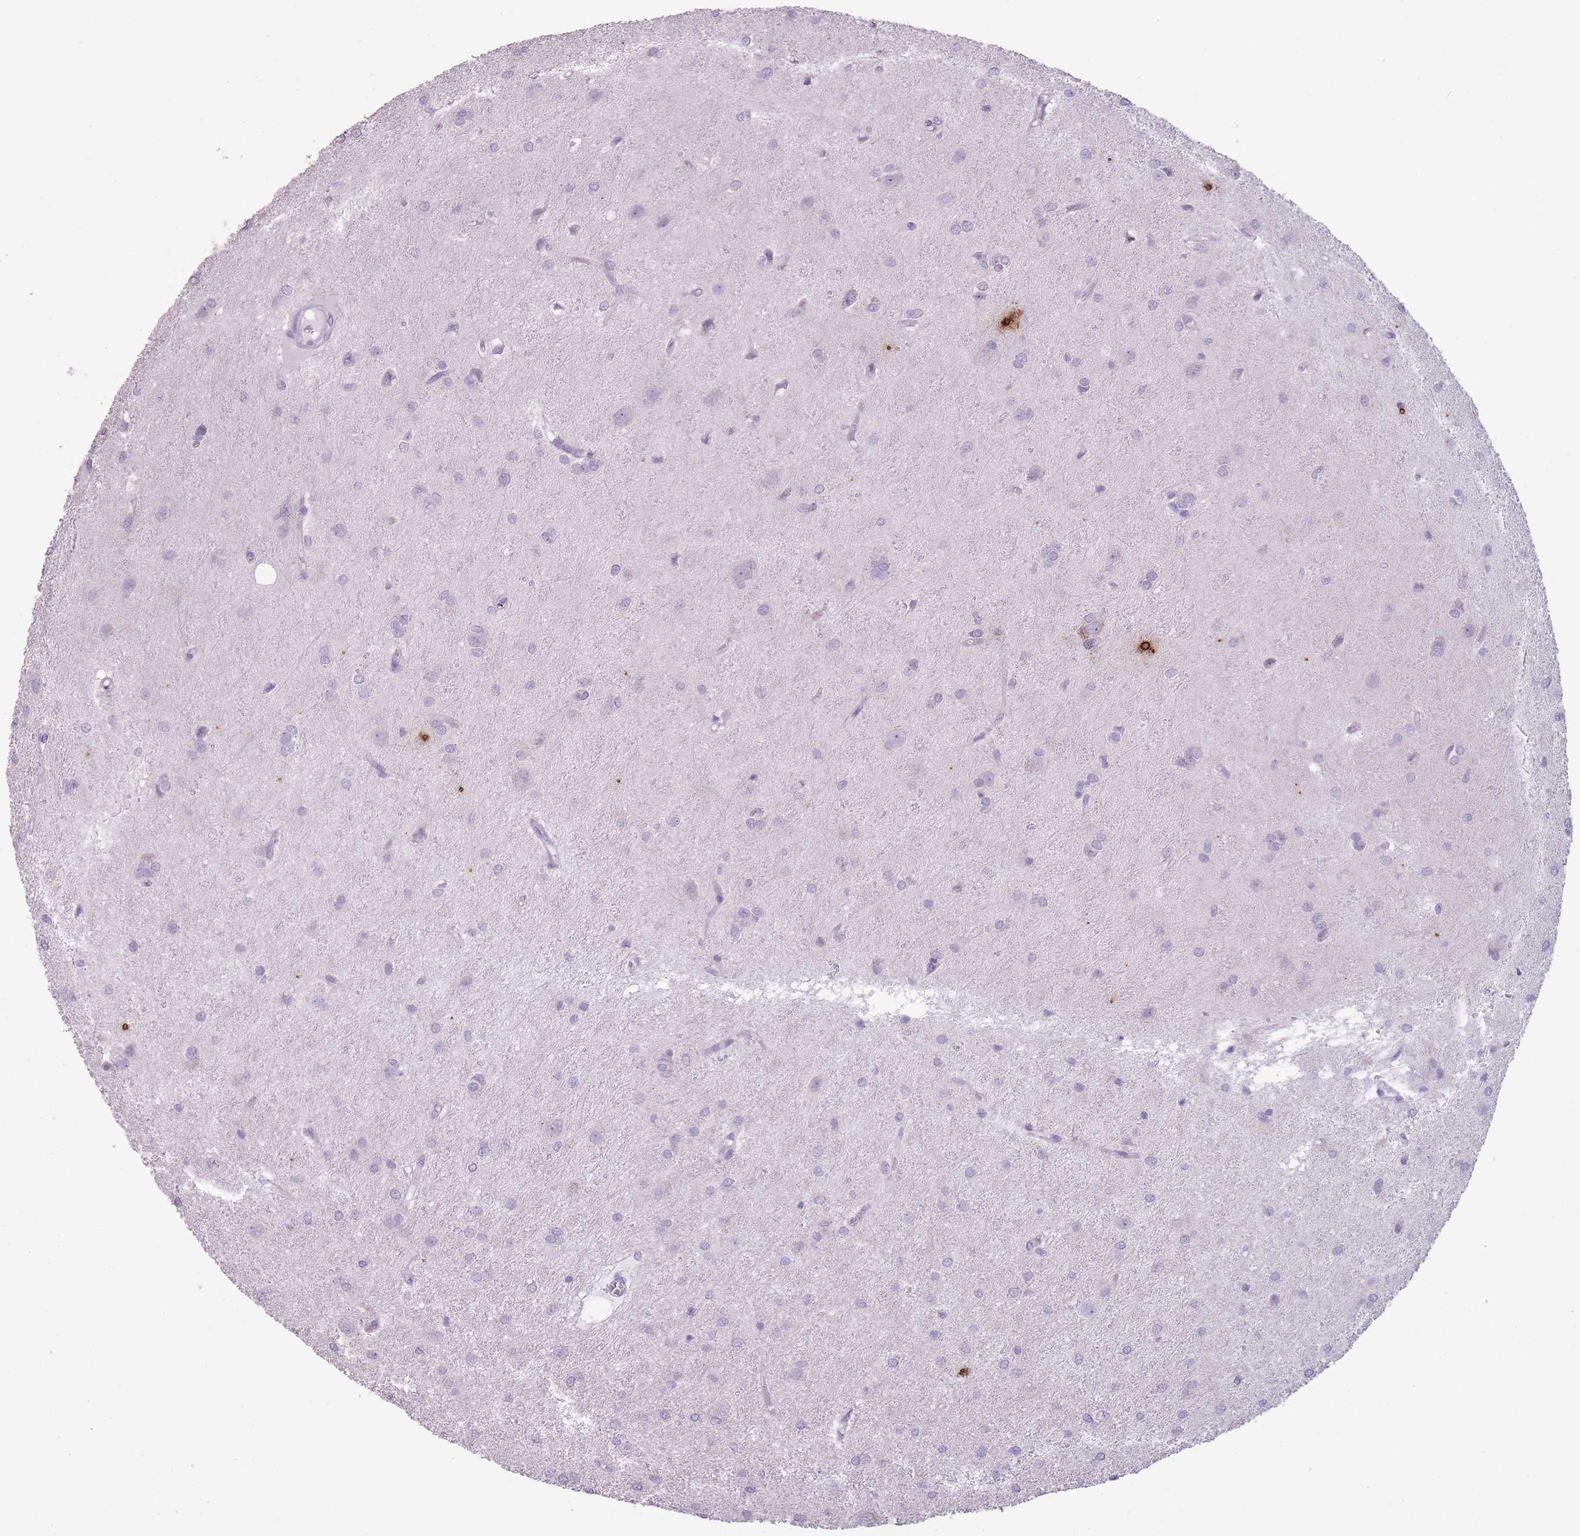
{"staining": {"intensity": "negative", "quantity": "none", "location": "none"}, "tissue": "glioma", "cell_type": "Tumor cells", "image_type": "cancer", "snomed": [{"axis": "morphology", "description": "Glioma, malignant, High grade"}, {"axis": "topography", "description": "Brain"}], "caption": "Immunohistochemistry of human malignant glioma (high-grade) shows no expression in tumor cells. The staining was performed using DAB (3,3'-diaminobenzidine) to visualize the protein expression in brown, while the nuclei were stained in blue with hematoxylin (Magnification: 20x).", "gene": "DCANP1", "patient": {"sex": "female", "age": 50}}